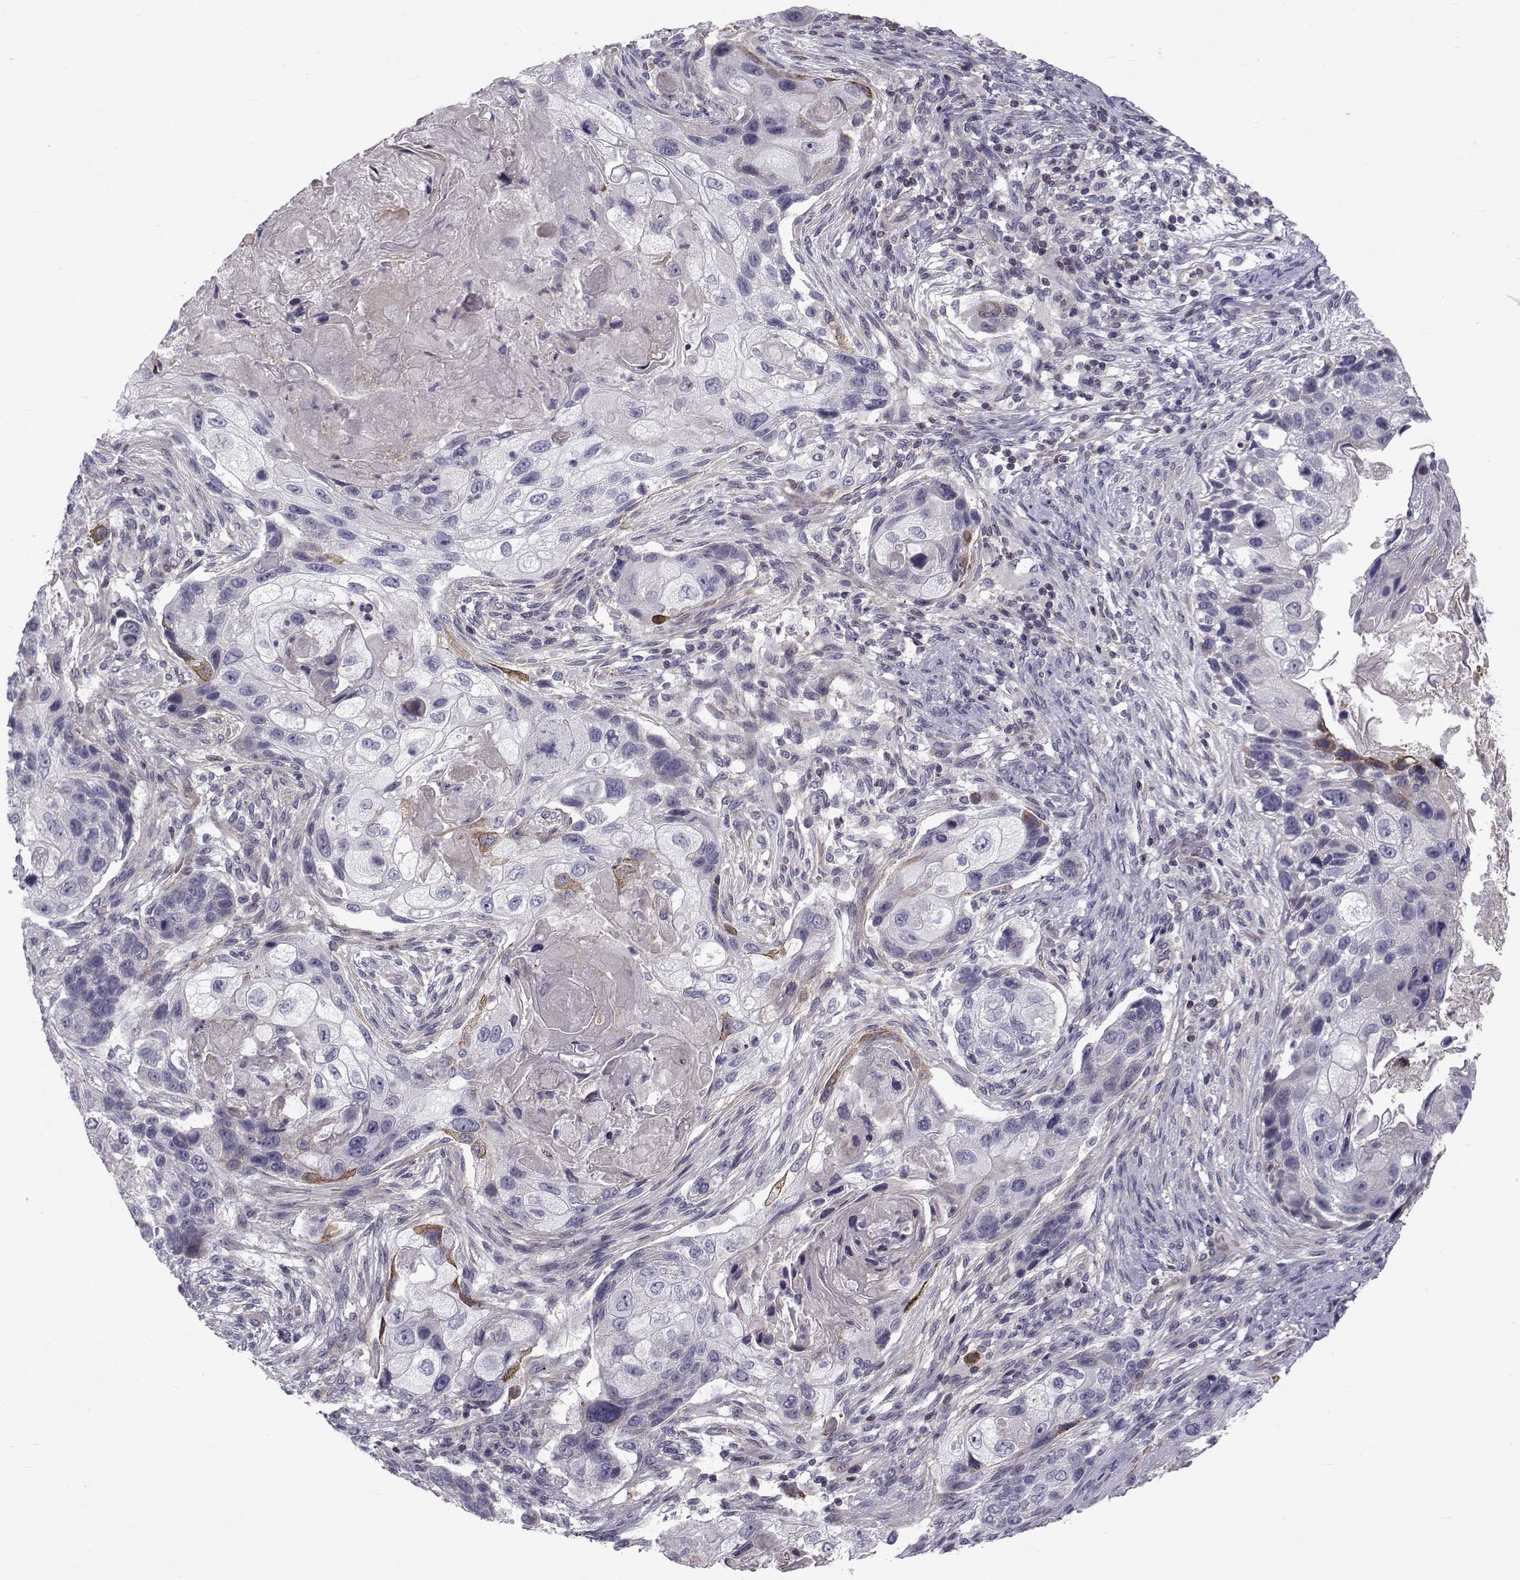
{"staining": {"intensity": "moderate", "quantity": "<25%", "location": "cytoplasmic/membranous"}, "tissue": "lung cancer", "cell_type": "Tumor cells", "image_type": "cancer", "snomed": [{"axis": "morphology", "description": "Squamous cell carcinoma, NOS"}, {"axis": "topography", "description": "Lung"}], "caption": "Lung cancer (squamous cell carcinoma) tissue displays moderate cytoplasmic/membranous positivity in approximately <25% of tumor cells", "gene": "LRRC27", "patient": {"sex": "male", "age": 69}}